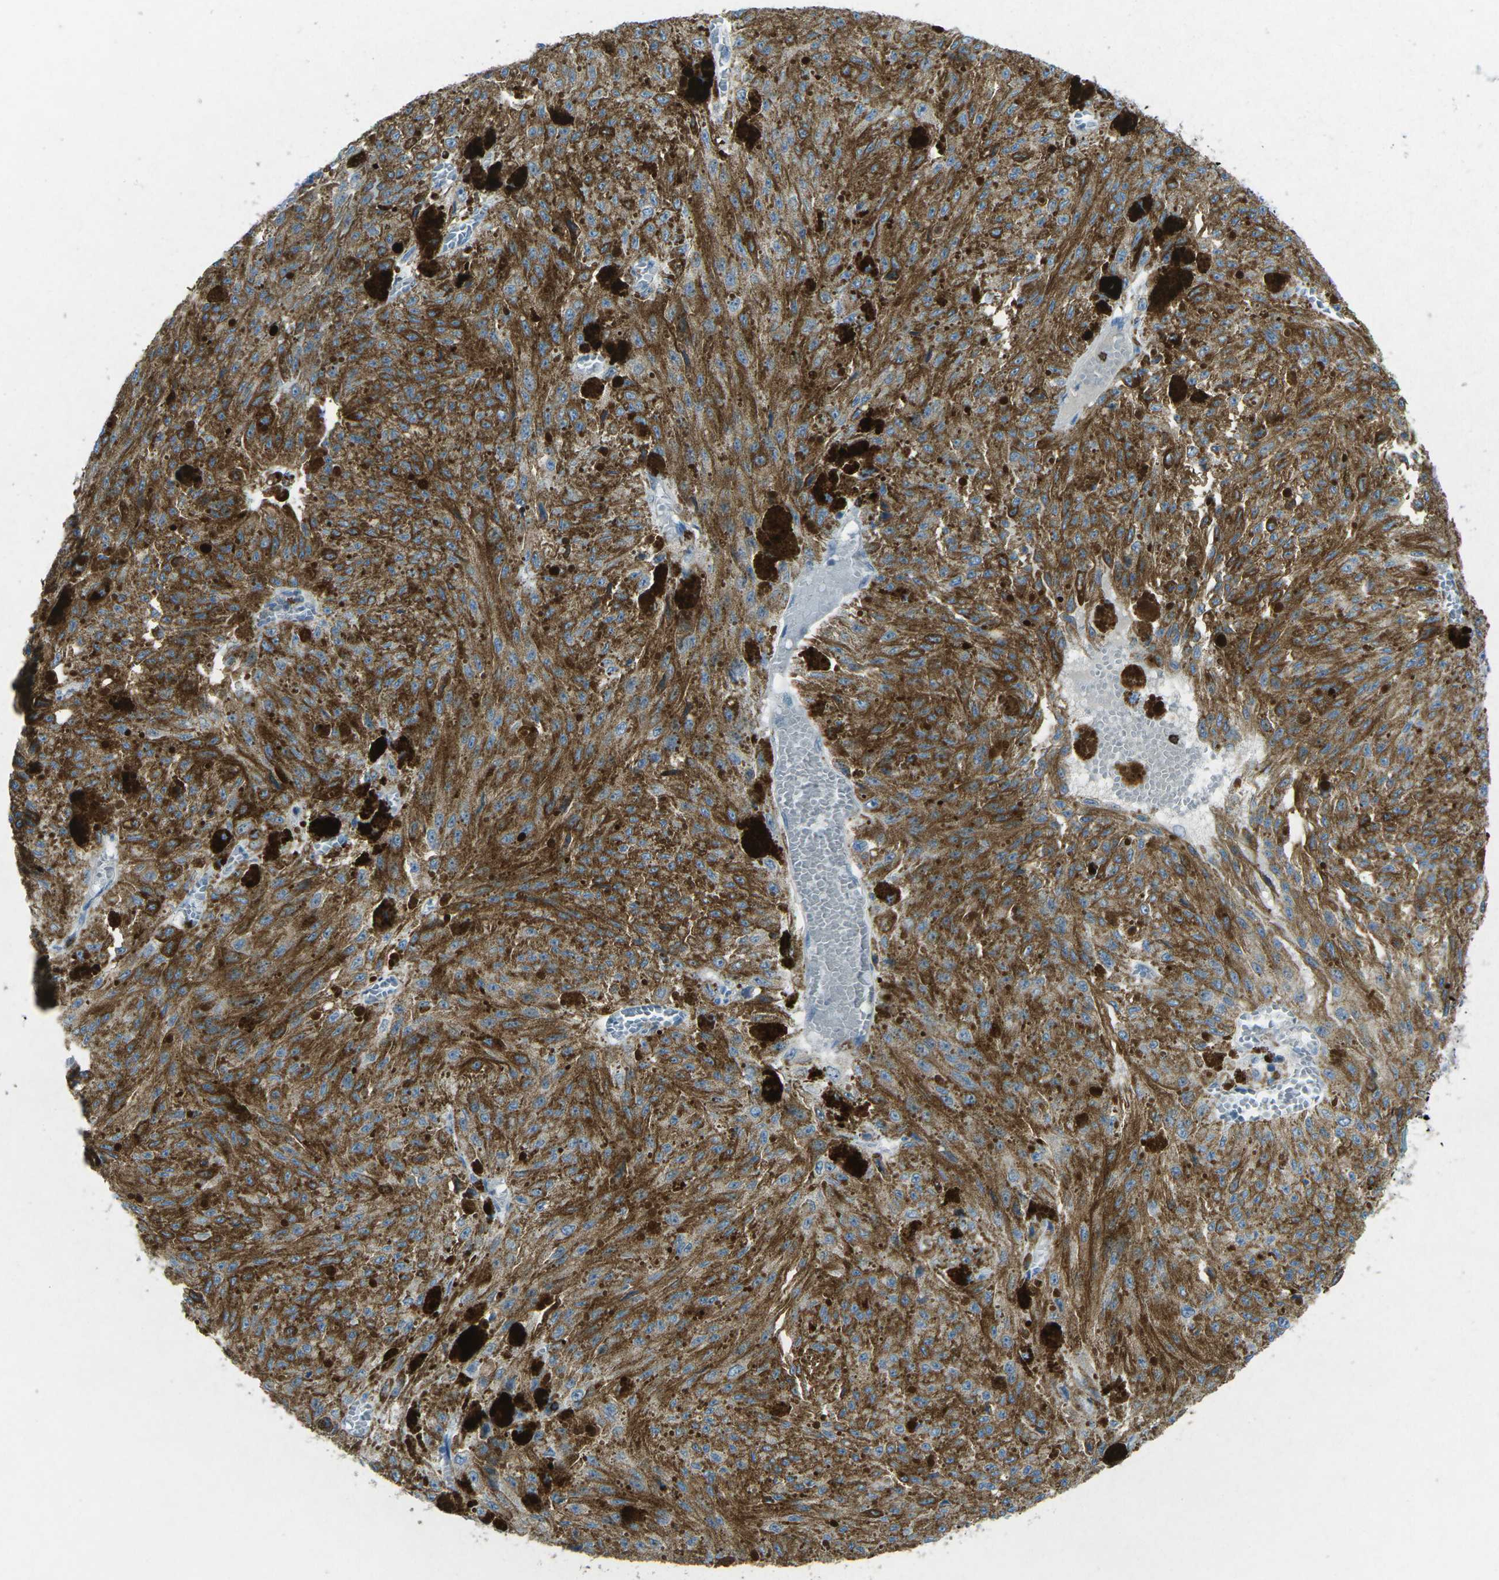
{"staining": {"intensity": "moderate", "quantity": ">75%", "location": "cytoplasmic/membranous"}, "tissue": "melanoma", "cell_type": "Tumor cells", "image_type": "cancer", "snomed": [{"axis": "morphology", "description": "Malignant melanoma, NOS"}, {"axis": "topography", "description": "Other"}], "caption": "IHC of human malignant melanoma displays medium levels of moderate cytoplasmic/membranous positivity in approximately >75% of tumor cells.", "gene": "CD19", "patient": {"sex": "male", "age": 79}}